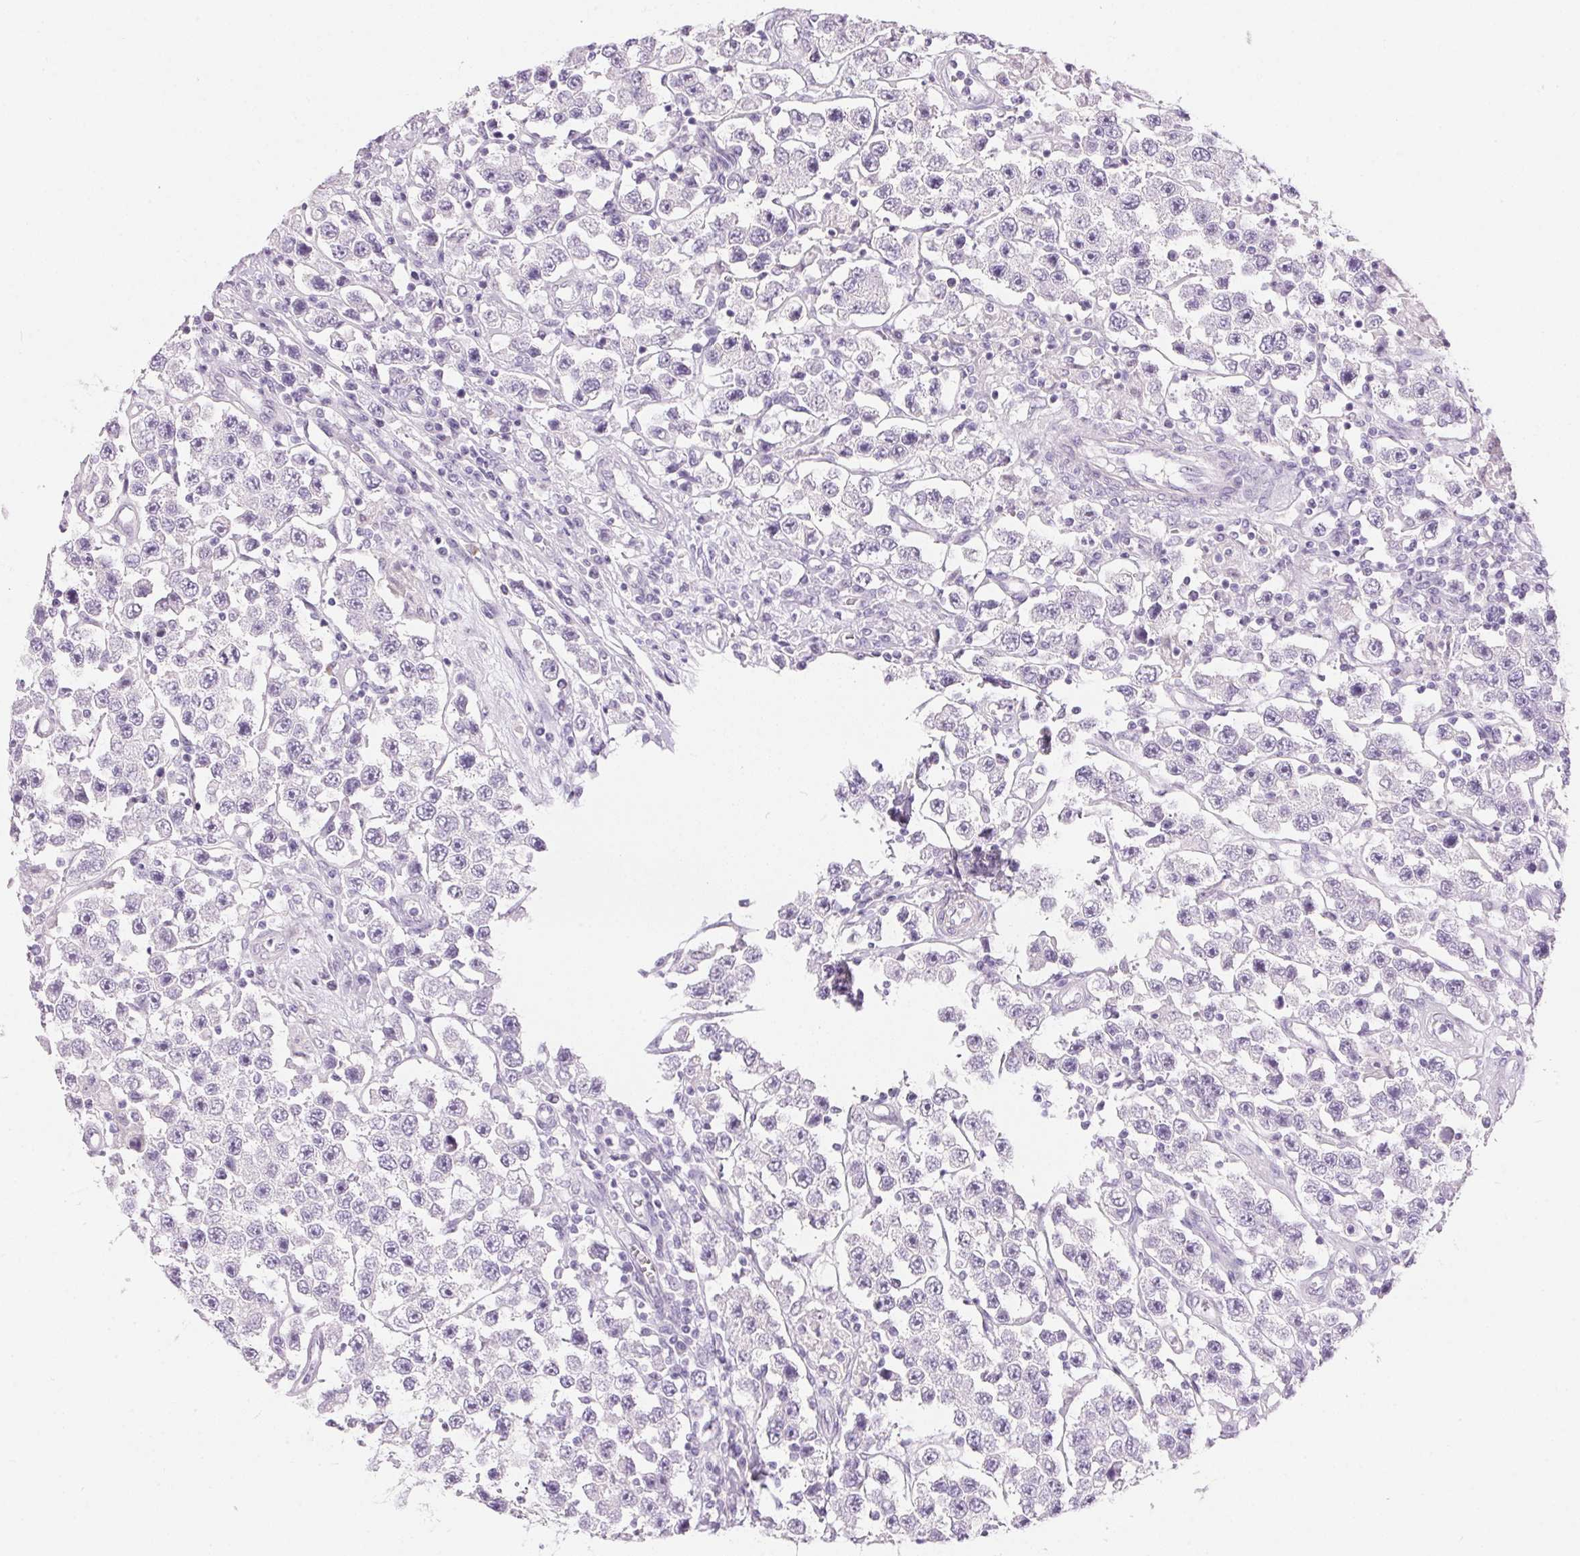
{"staining": {"intensity": "negative", "quantity": "none", "location": "none"}, "tissue": "testis cancer", "cell_type": "Tumor cells", "image_type": "cancer", "snomed": [{"axis": "morphology", "description": "Seminoma, NOS"}, {"axis": "topography", "description": "Testis"}], "caption": "DAB immunohistochemical staining of testis cancer shows no significant staining in tumor cells.", "gene": "GBP6", "patient": {"sex": "male", "age": 45}}